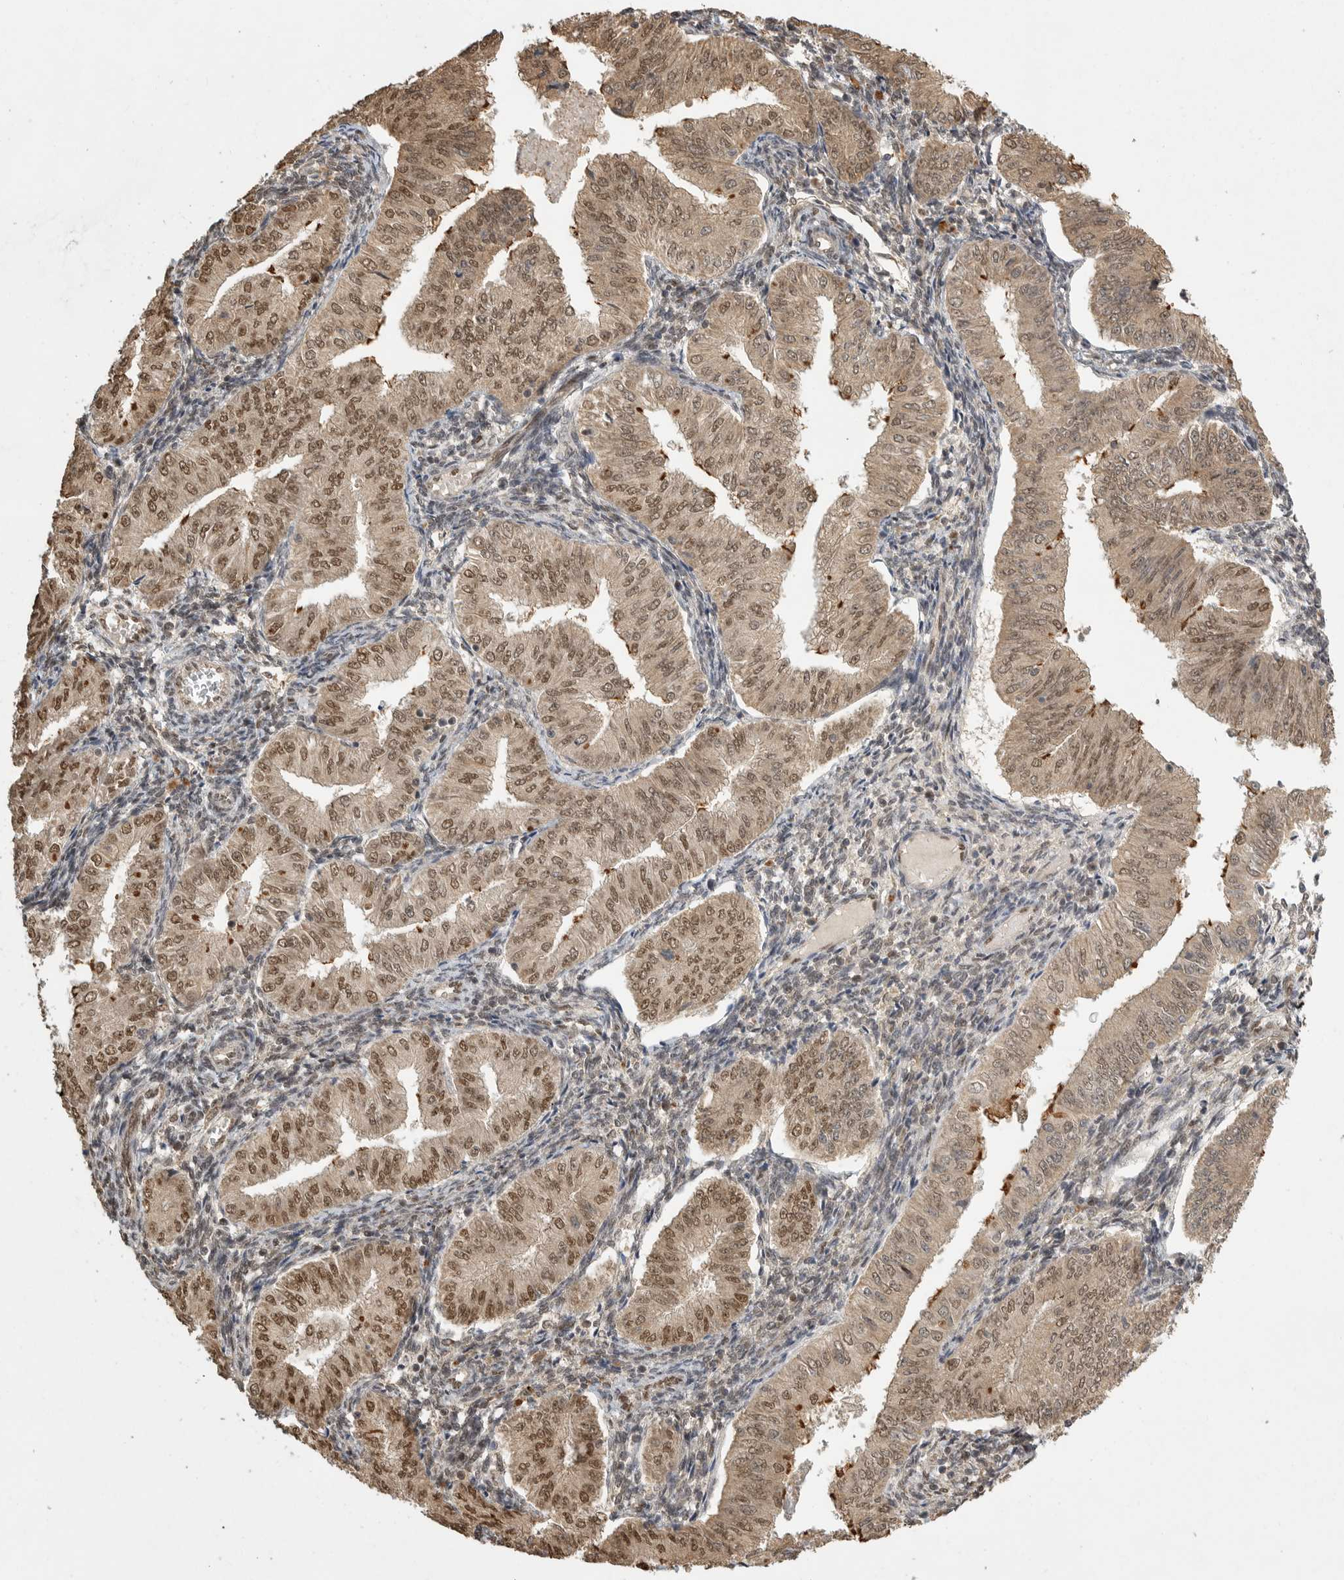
{"staining": {"intensity": "strong", "quantity": ">75%", "location": "cytoplasmic/membranous,nuclear"}, "tissue": "endometrial cancer", "cell_type": "Tumor cells", "image_type": "cancer", "snomed": [{"axis": "morphology", "description": "Normal tissue, NOS"}, {"axis": "morphology", "description": "Adenocarcinoma, NOS"}, {"axis": "topography", "description": "Endometrium"}], "caption": "Immunohistochemistry (IHC) (DAB) staining of endometrial cancer demonstrates strong cytoplasmic/membranous and nuclear protein expression in about >75% of tumor cells.", "gene": "DFFA", "patient": {"sex": "female", "age": 53}}